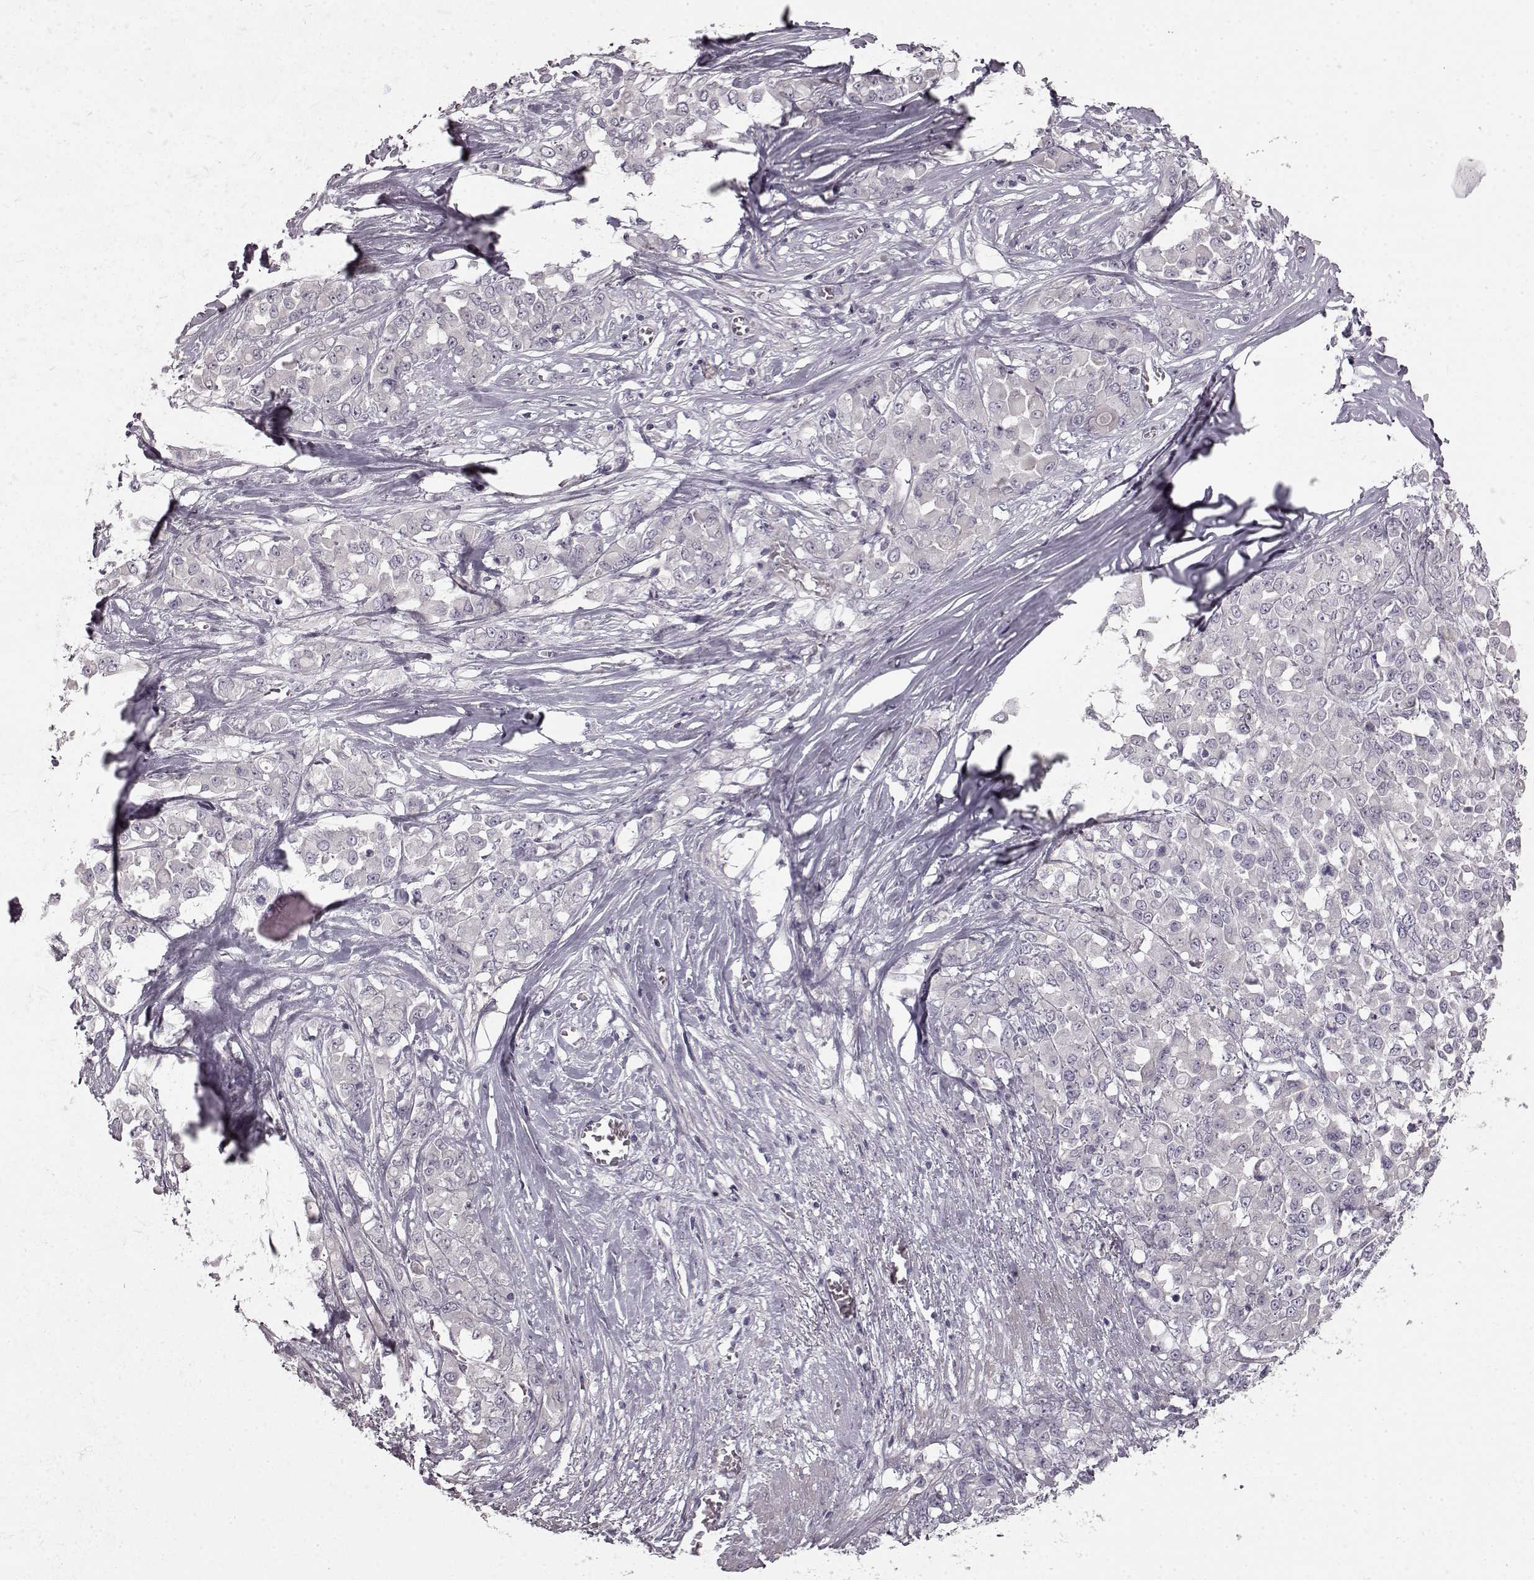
{"staining": {"intensity": "negative", "quantity": "none", "location": "none"}, "tissue": "stomach cancer", "cell_type": "Tumor cells", "image_type": "cancer", "snomed": [{"axis": "morphology", "description": "Adenocarcinoma, NOS"}, {"axis": "topography", "description": "Stomach"}], "caption": "Tumor cells show no significant positivity in stomach cancer.", "gene": "CHIT1", "patient": {"sex": "female", "age": 76}}